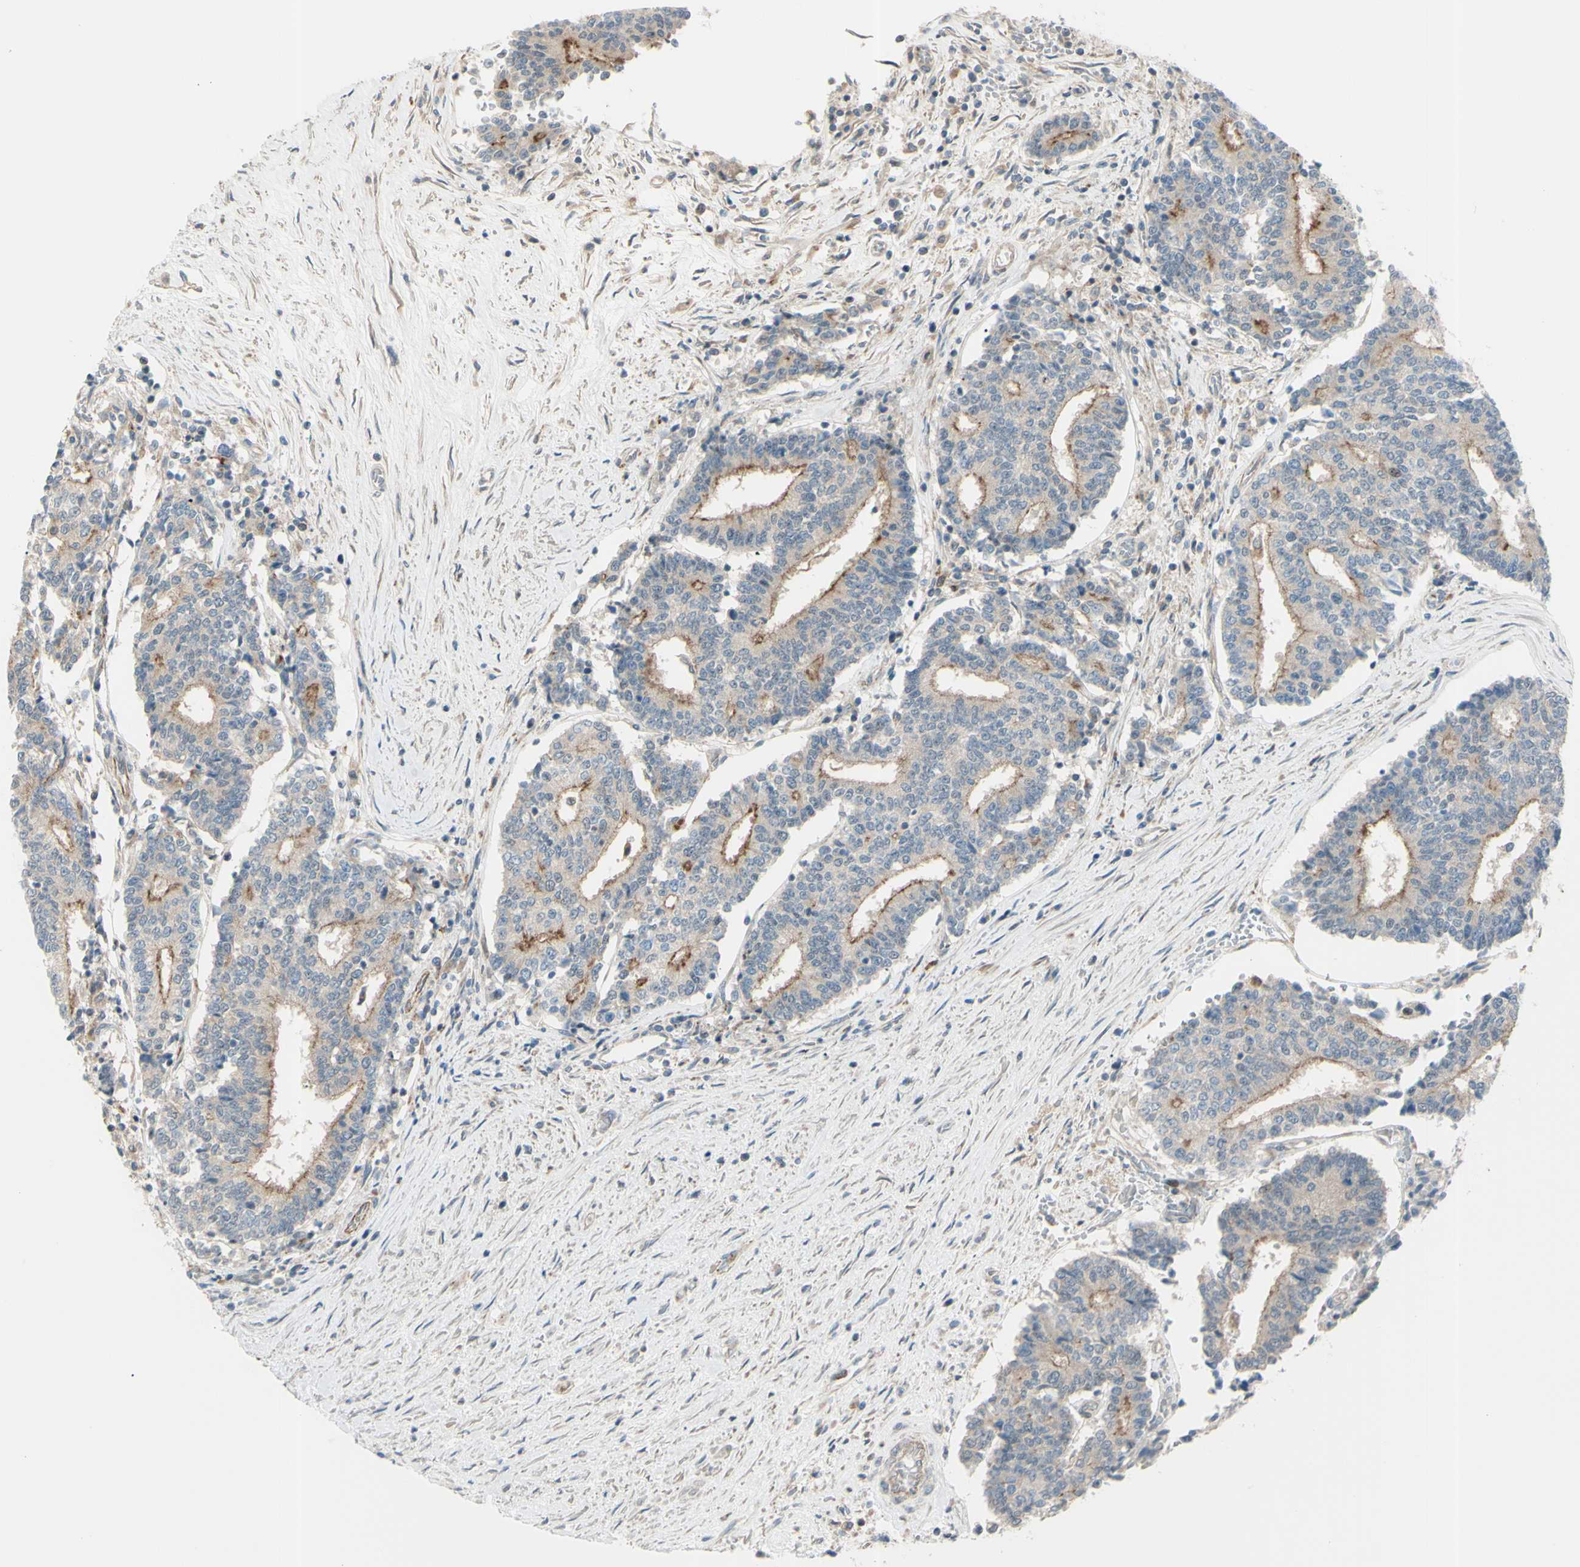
{"staining": {"intensity": "weak", "quantity": ">75%", "location": "cytoplasmic/membranous"}, "tissue": "prostate cancer", "cell_type": "Tumor cells", "image_type": "cancer", "snomed": [{"axis": "morphology", "description": "Normal tissue, NOS"}, {"axis": "morphology", "description": "Adenocarcinoma, High grade"}, {"axis": "topography", "description": "Prostate"}, {"axis": "topography", "description": "Seminal veicle"}], "caption": "The histopathology image reveals immunohistochemical staining of prostate cancer. There is weak cytoplasmic/membranous staining is identified in approximately >75% of tumor cells.", "gene": "LMTK2", "patient": {"sex": "male", "age": 55}}